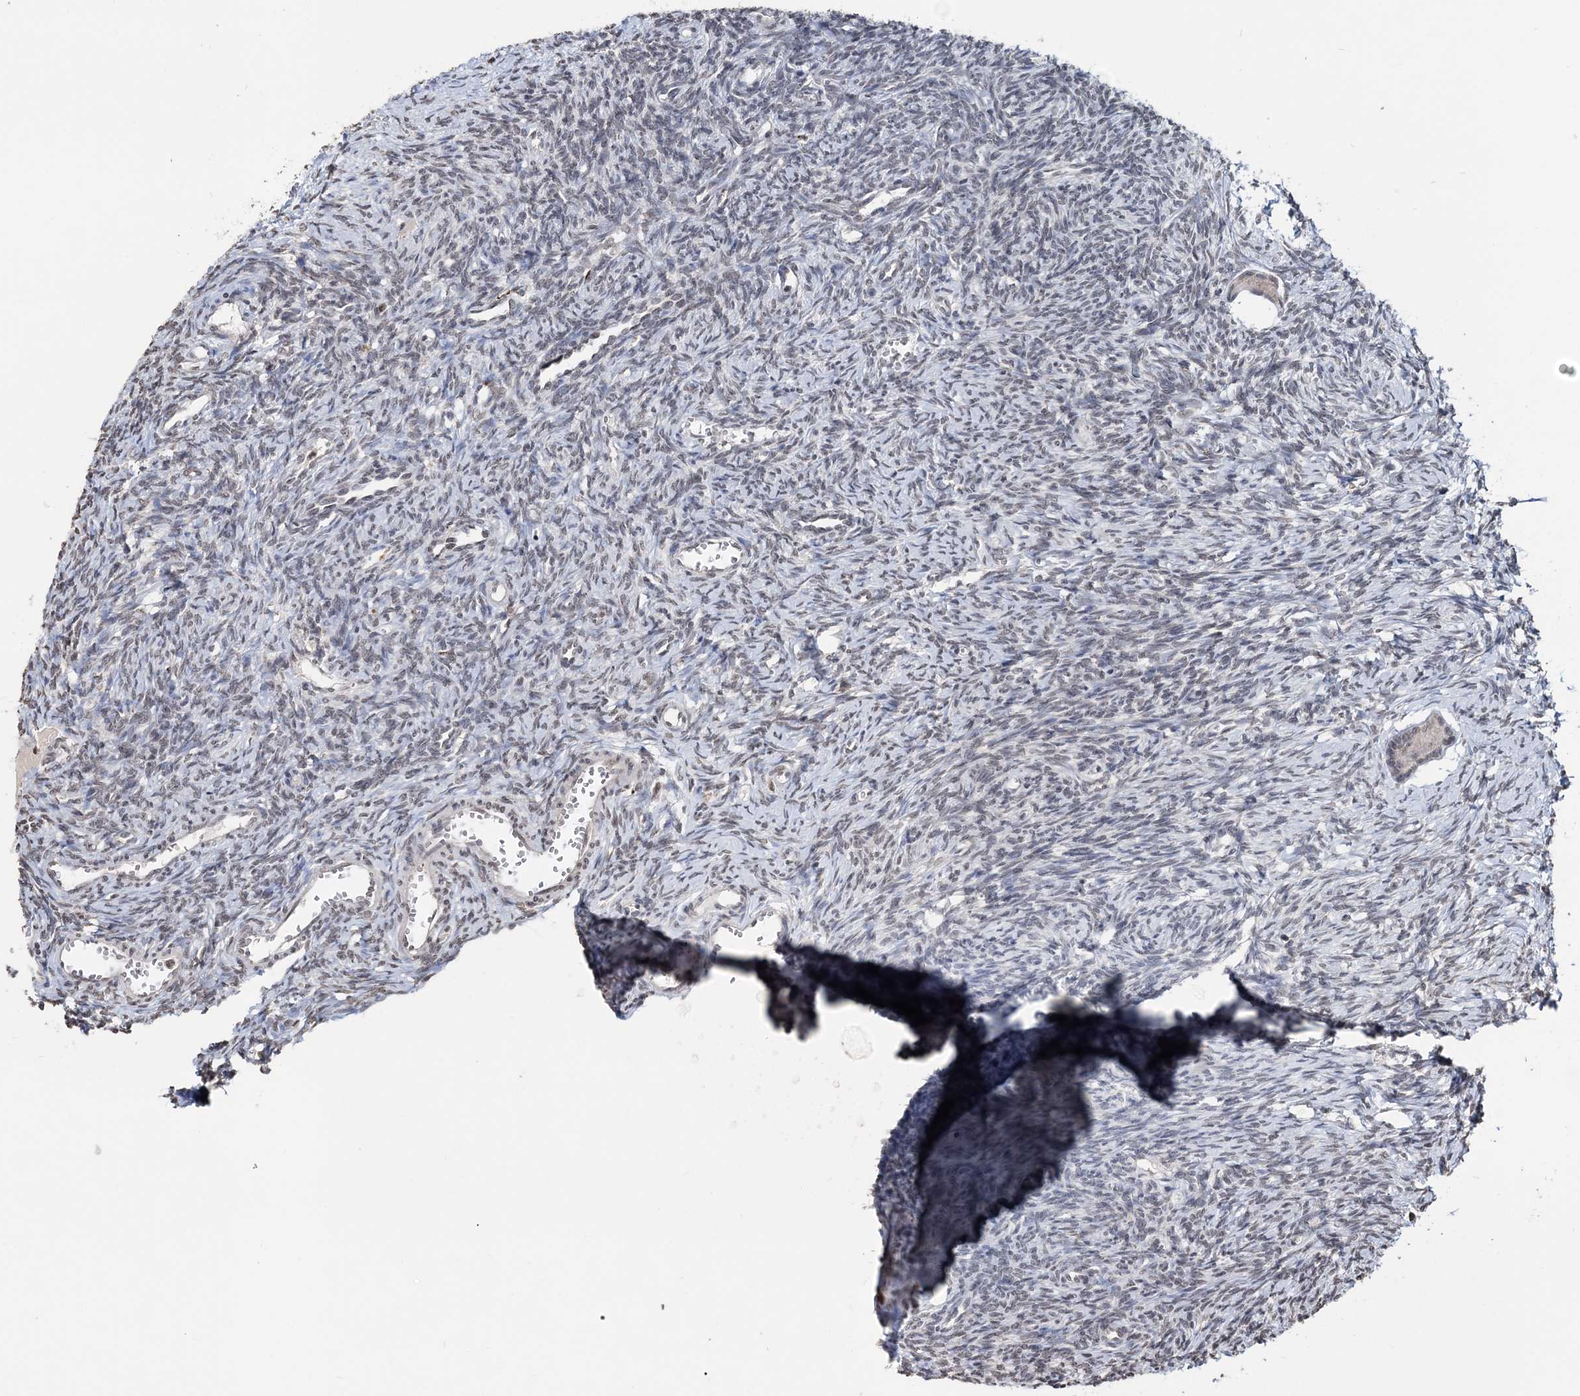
{"staining": {"intensity": "weak", "quantity": "25%-75%", "location": "nuclear"}, "tissue": "ovary", "cell_type": "Follicle cells", "image_type": "normal", "snomed": [{"axis": "morphology", "description": "Normal tissue, NOS"}, {"axis": "topography", "description": "Ovary"}], "caption": "Ovary stained for a protein (brown) exhibits weak nuclear positive expression in about 25%-75% of follicle cells.", "gene": "SOWAHB", "patient": {"sex": "female", "age": 39}}